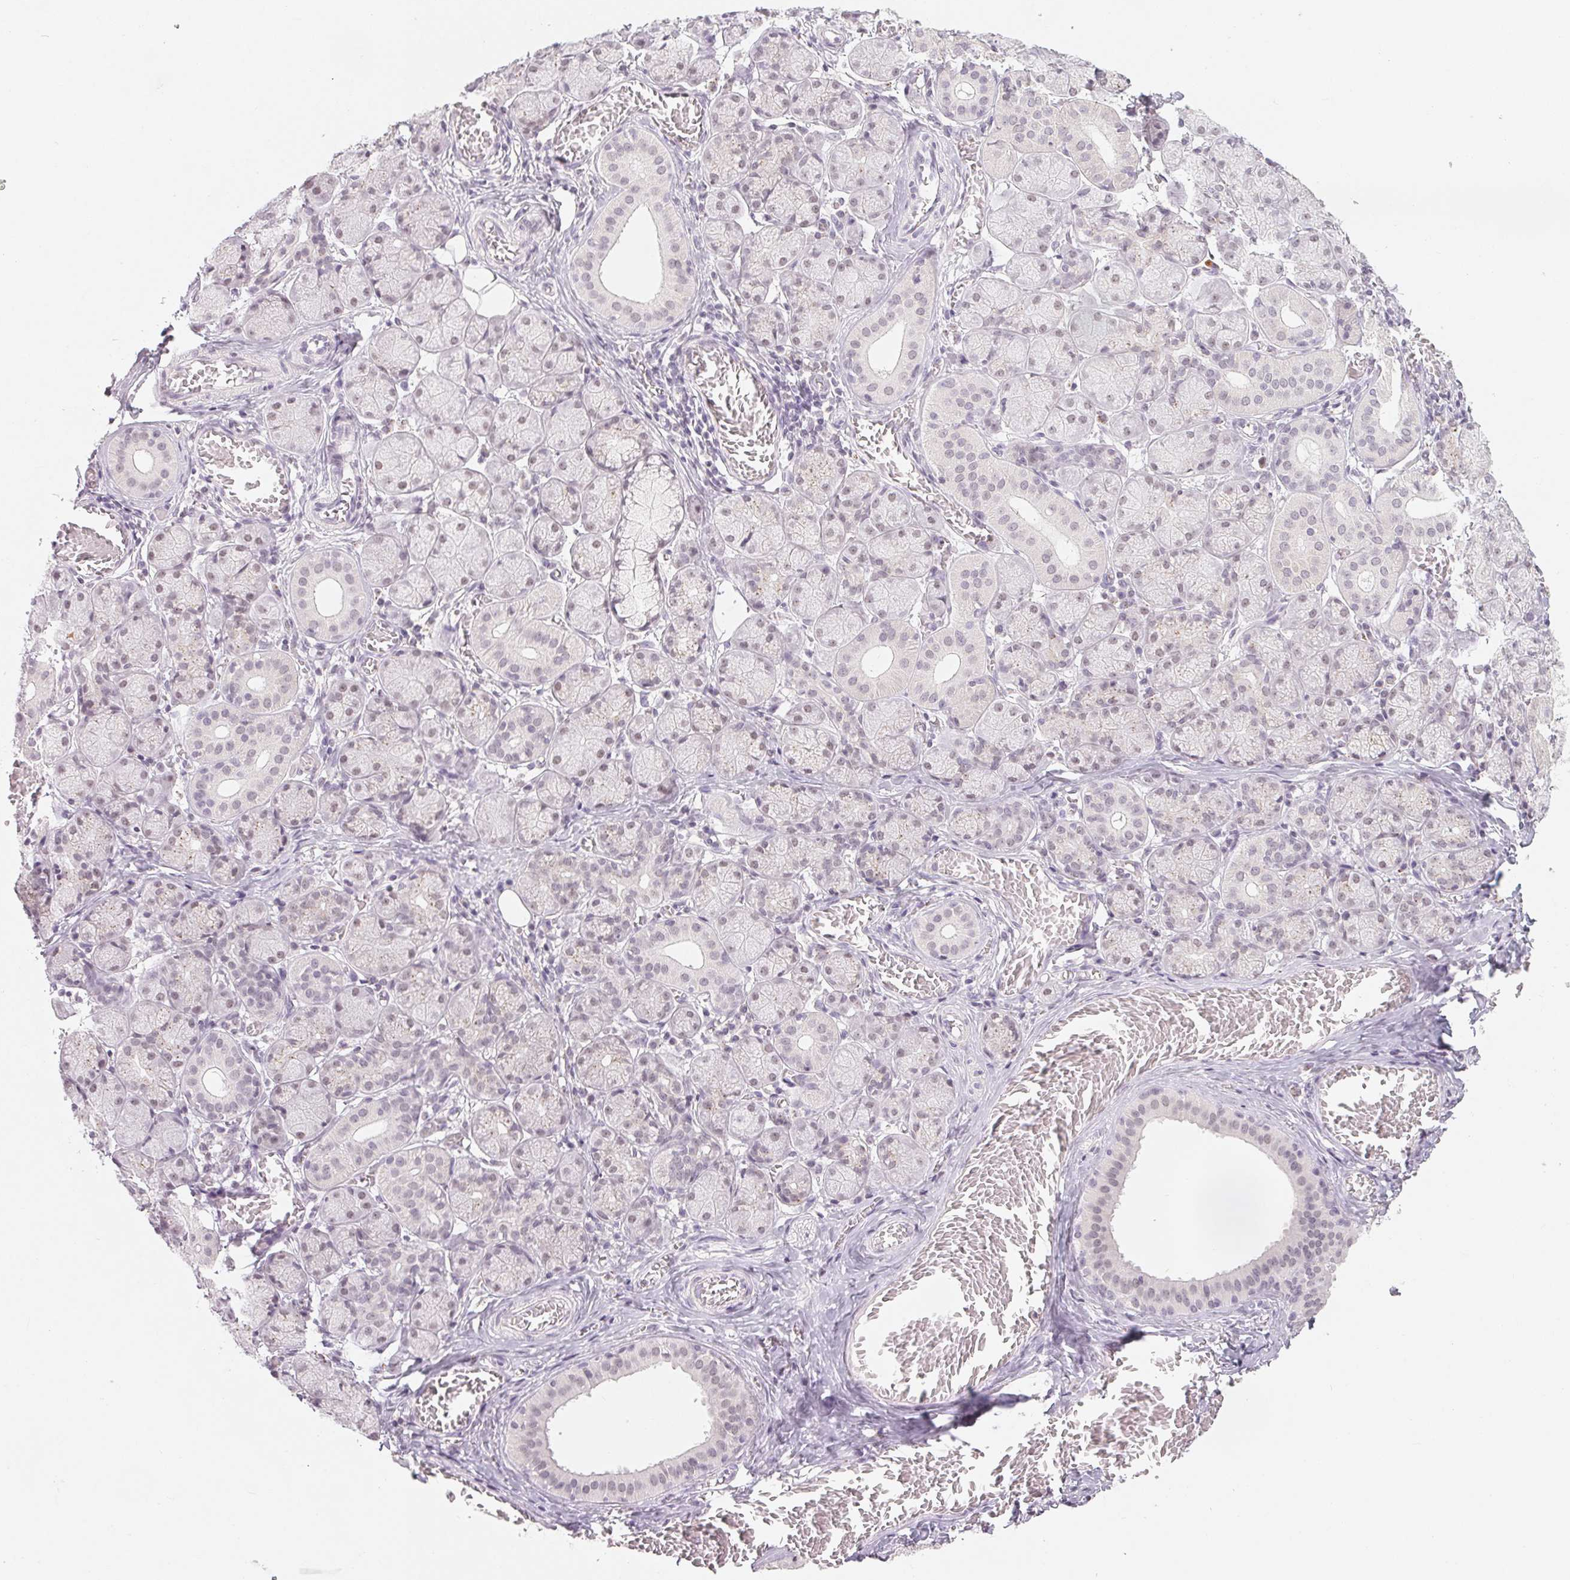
{"staining": {"intensity": "moderate", "quantity": "25%-75%", "location": "cytoplasmic/membranous,nuclear"}, "tissue": "salivary gland", "cell_type": "Glandular cells", "image_type": "normal", "snomed": [{"axis": "morphology", "description": "Normal tissue, NOS"}, {"axis": "topography", "description": "Salivary gland"}, {"axis": "topography", "description": "Peripheral nerve tissue"}], "caption": "Immunohistochemistry staining of normal salivary gland, which reveals medium levels of moderate cytoplasmic/membranous,nuclear staining in approximately 25%-75% of glandular cells indicating moderate cytoplasmic/membranous,nuclear protein expression. The staining was performed using DAB (3,3'-diaminobenzidine) (brown) for protein detection and nuclei were counterstained in hematoxylin (blue).", "gene": "NXF3", "patient": {"sex": "female", "age": 24}}